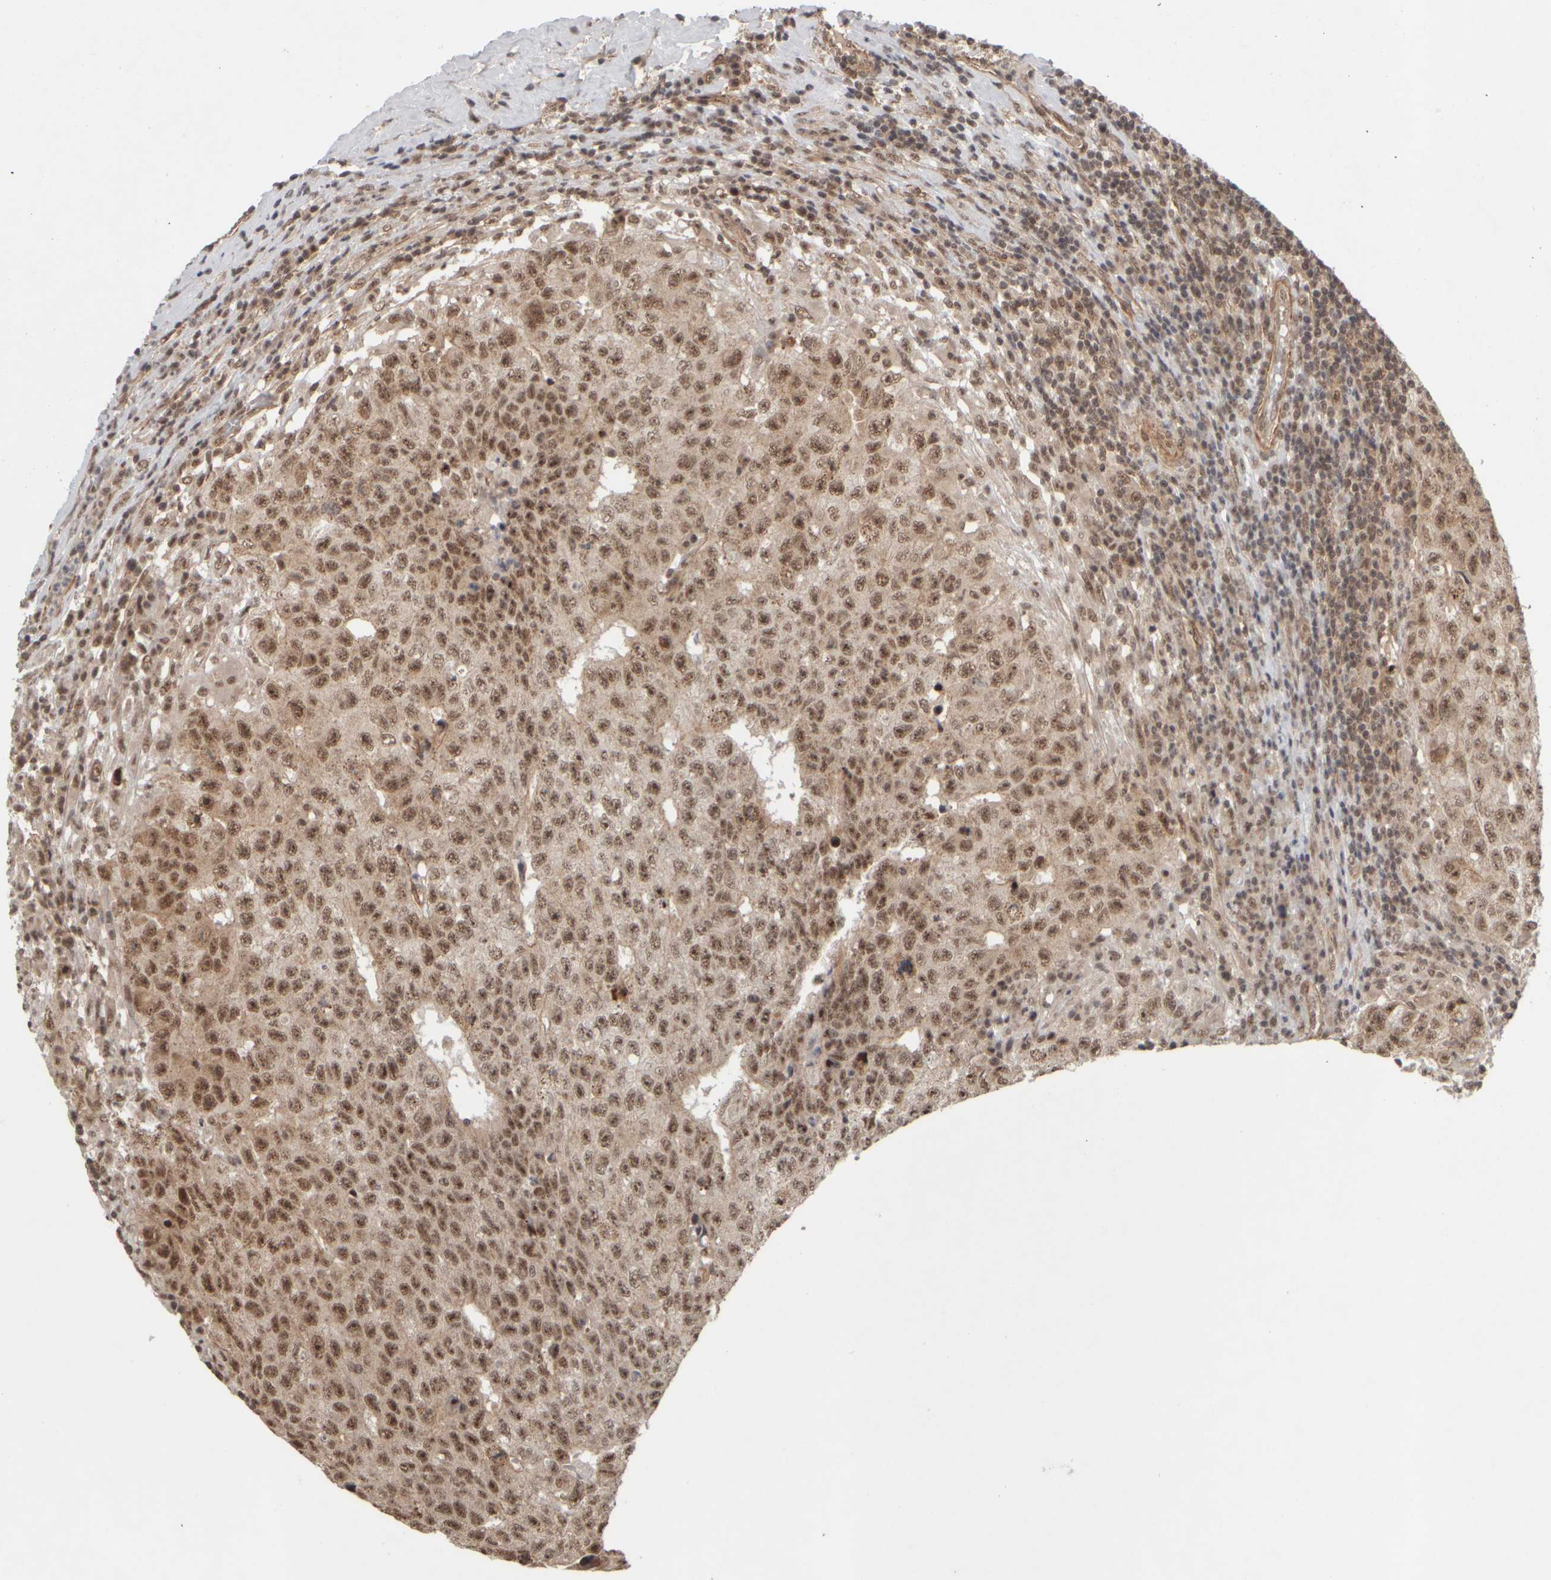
{"staining": {"intensity": "moderate", "quantity": ">75%", "location": "cytoplasmic/membranous,nuclear"}, "tissue": "testis cancer", "cell_type": "Tumor cells", "image_type": "cancer", "snomed": [{"axis": "morphology", "description": "Necrosis, NOS"}, {"axis": "morphology", "description": "Carcinoma, Embryonal, NOS"}, {"axis": "topography", "description": "Testis"}], "caption": "Embryonal carcinoma (testis) stained for a protein (brown) exhibits moderate cytoplasmic/membranous and nuclear positive staining in approximately >75% of tumor cells.", "gene": "SYNRG", "patient": {"sex": "male", "age": 19}}